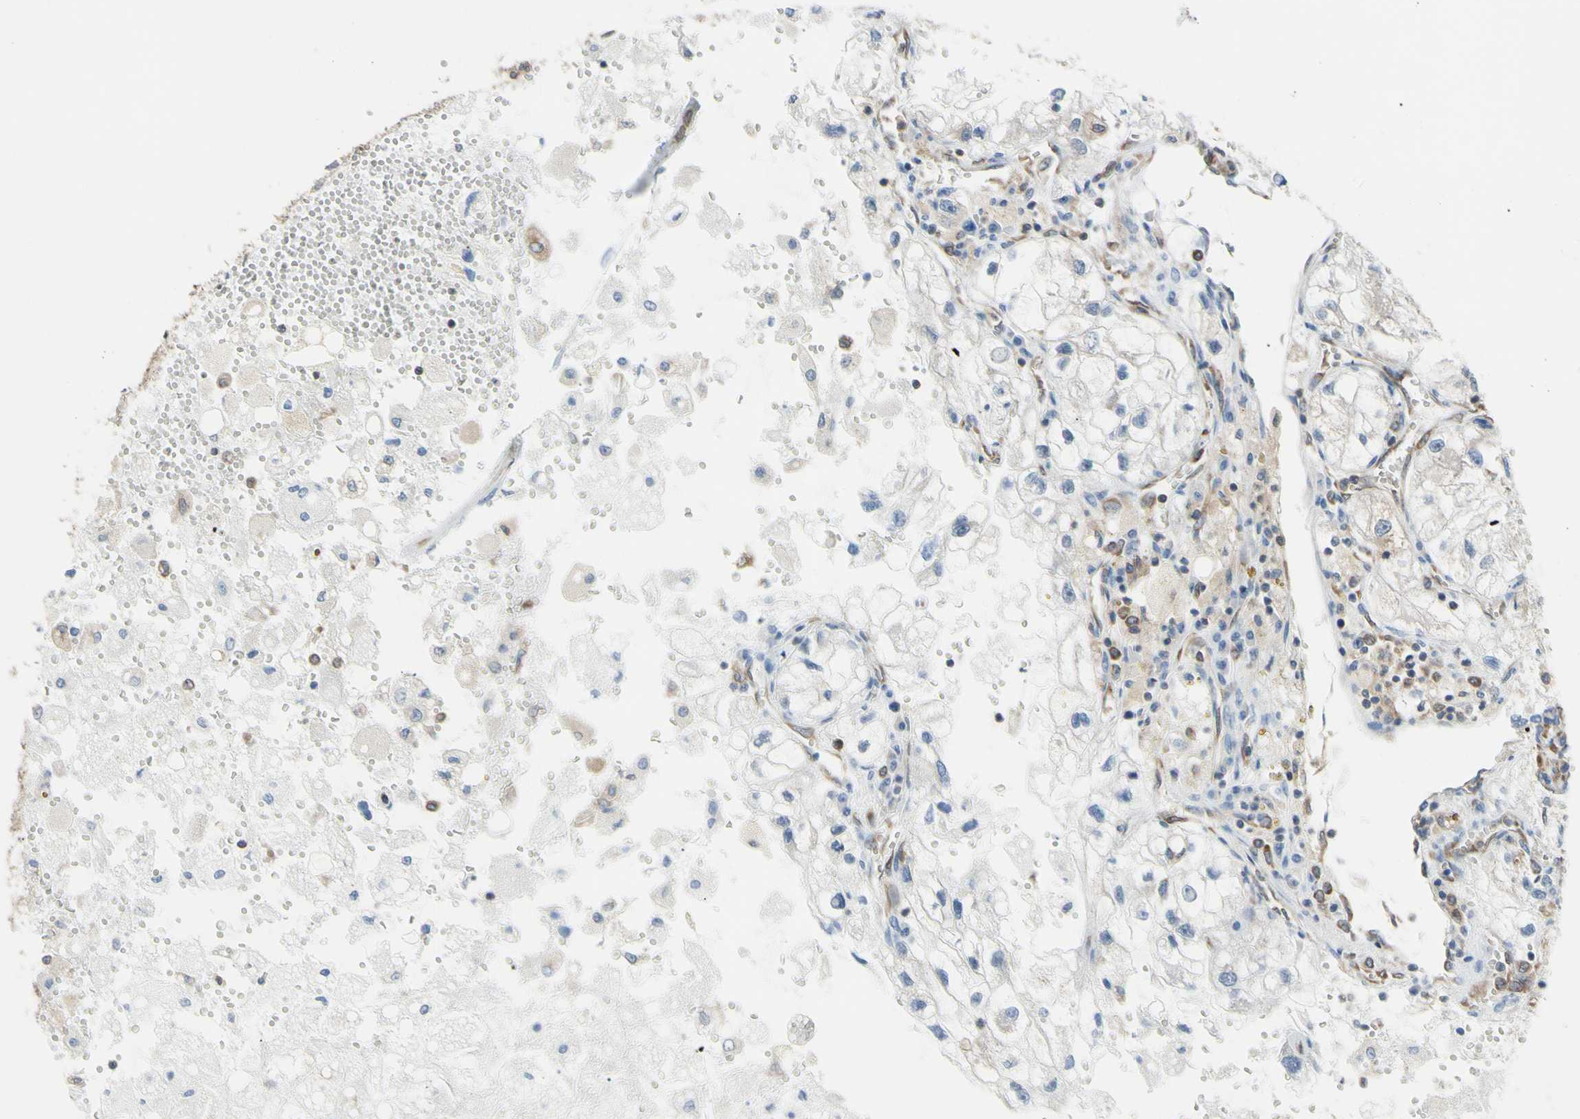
{"staining": {"intensity": "negative", "quantity": "none", "location": "none"}, "tissue": "renal cancer", "cell_type": "Tumor cells", "image_type": "cancer", "snomed": [{"axis": "morphology", "description": "Adenocarcinoma, NOS"}, {"axis": "topography", "description": "Kidney"}], "caption": "This is an immunohistochemistry histopathology image of renal cancer (adenocarcinoma). There is no staining in tumor cells.", "gene": "MGST2", "patient": {"sex": "female", "age": 70}}